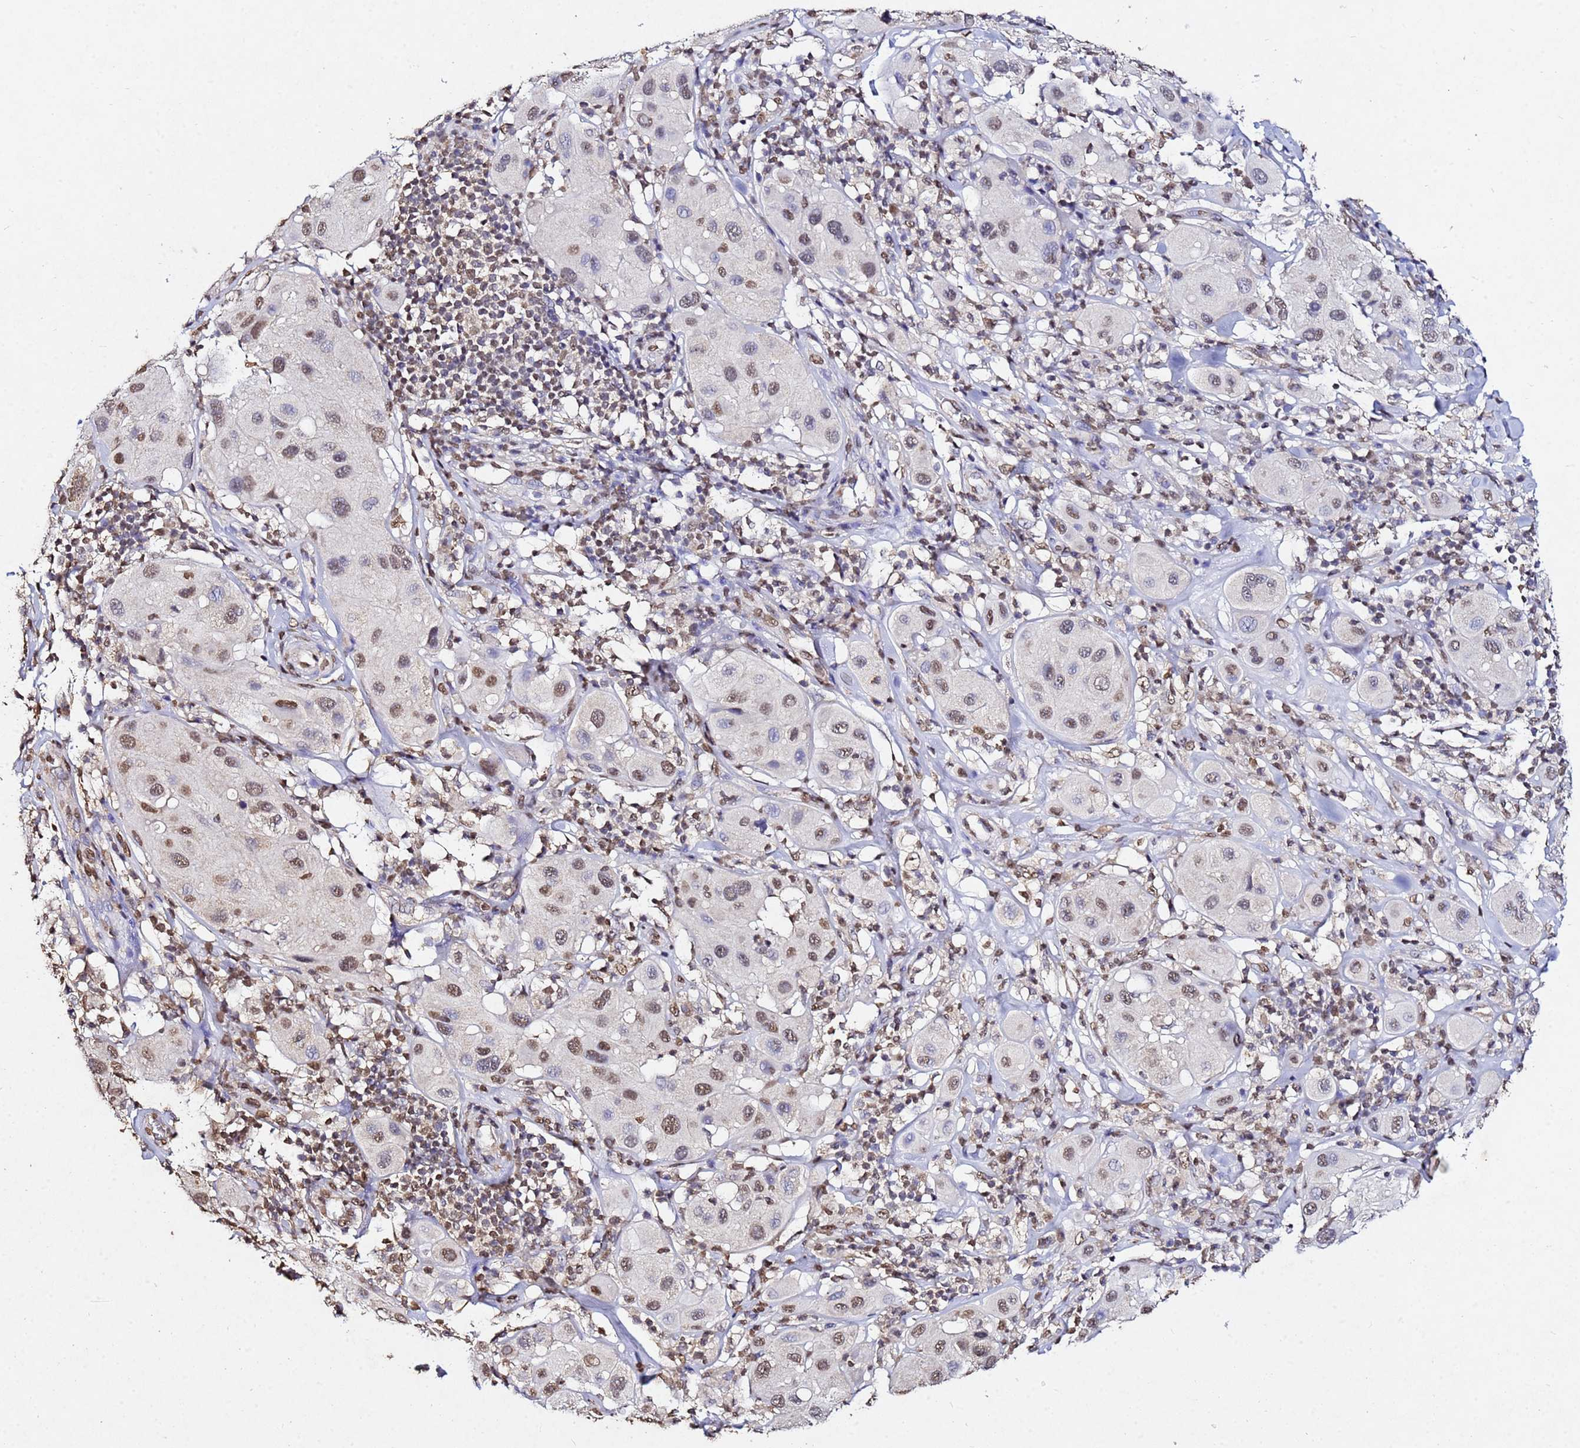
{"staining": {"intensity": "moderate", "quantity": "25%-75%", "location": "nuclear"}, "tissue": "melanoma", "cell_type": "Tumor cells", "image_type": "cancer", "snomed": [{"axis": "morphology", "description": "Malignant melanoma, Metastatic site"}, {"axis": "topography", "description": "Skin"}], "caption": "A brown stain labels moderate nuclear expression of a protein in melanoma tumor cells. (Brightfield microscopy of DAB IHC at high magnification).", "gene": "MYOCD", "patient": {"sex": "male", "age": 41}}